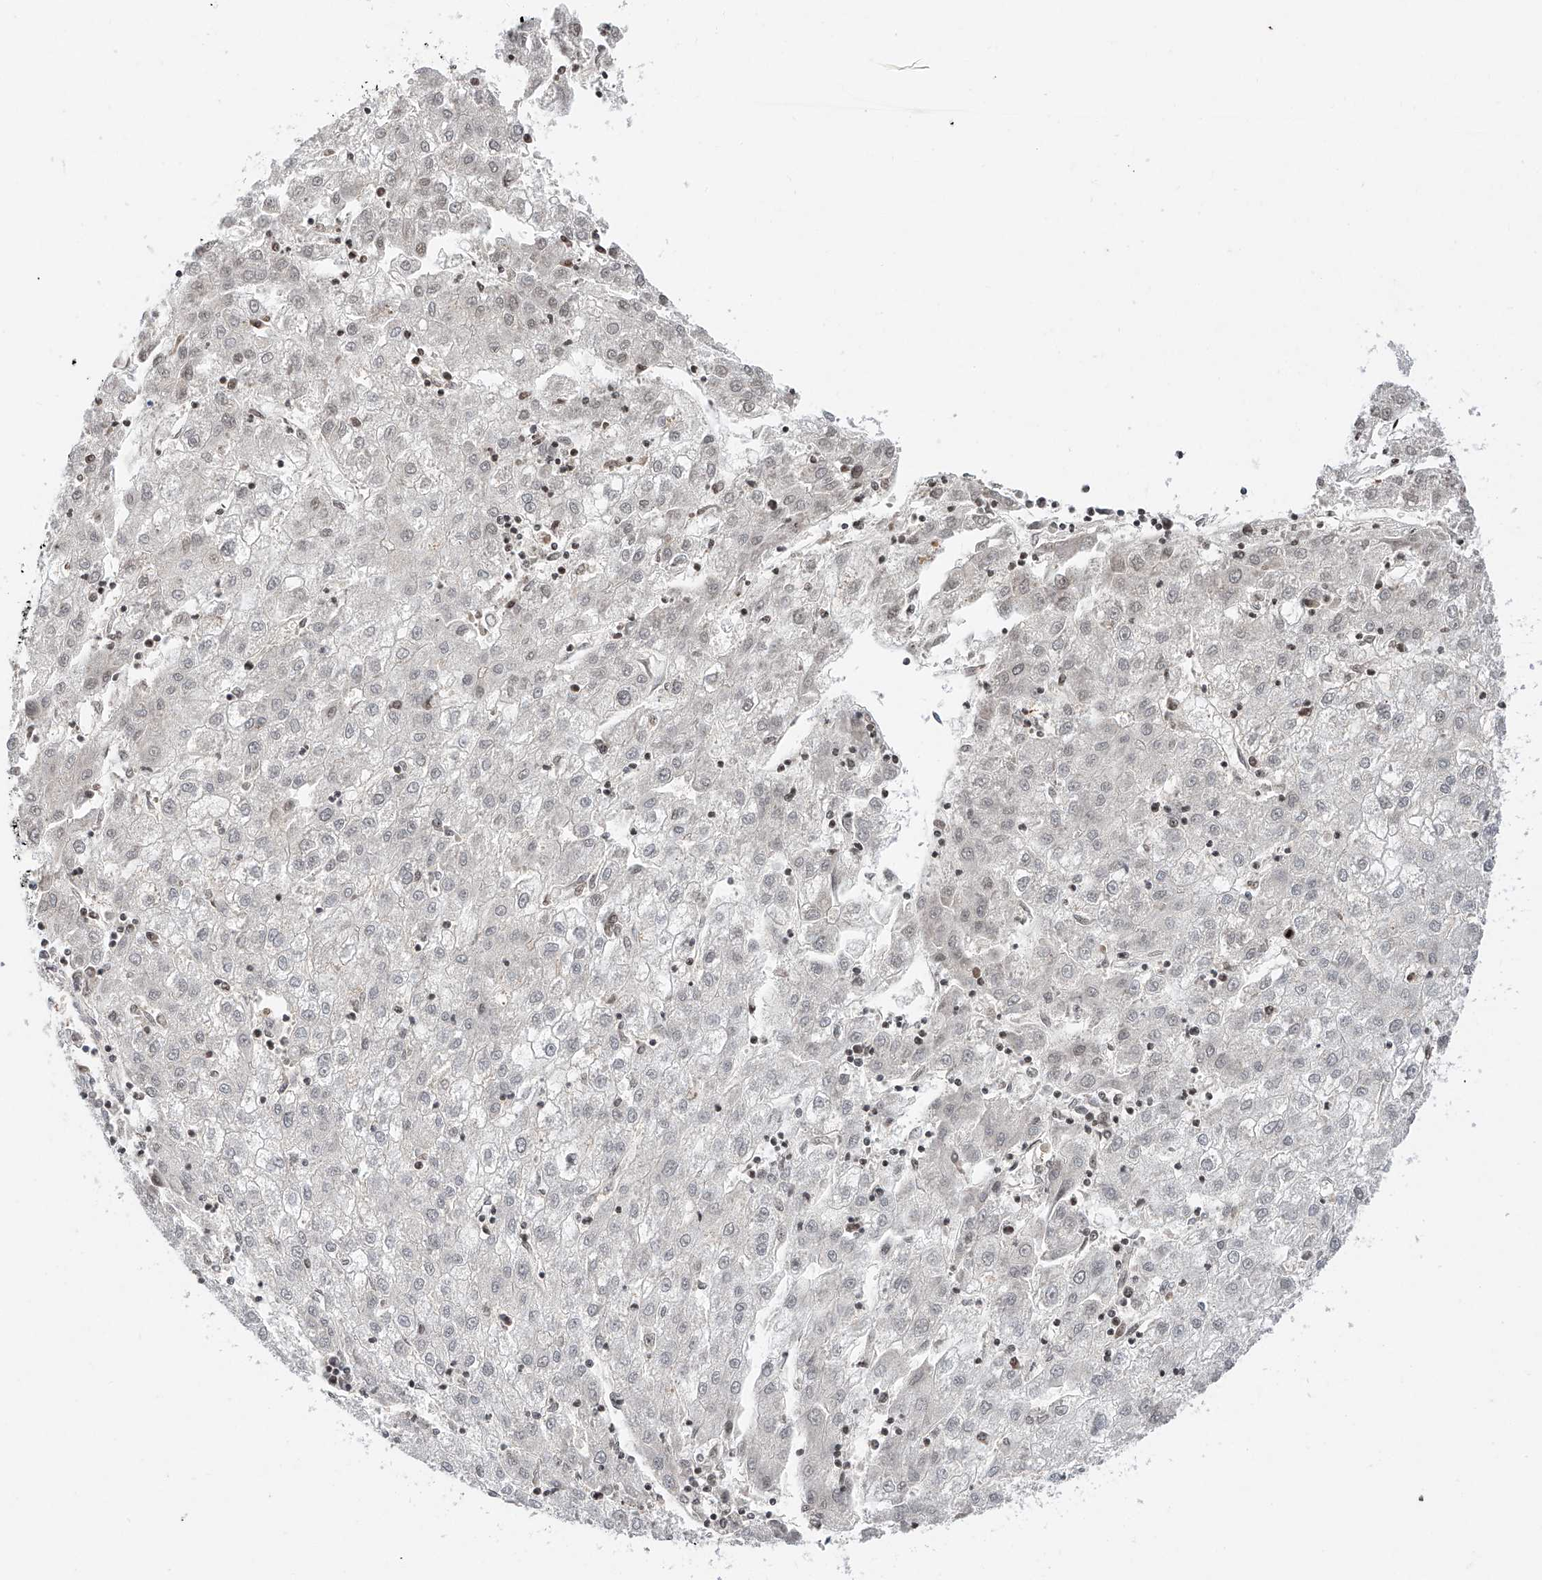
{"staining": {"intensity": "weak", "quantity": "<25%", "location": "nuclear"}, "tissue": "liver cancer", "cell_type": "Tumor cells", "image_type": "cancer", "snomed": [{"axis": "morphology", "description": "Carcinoma, Hepatocellular, NOS"}, {"axis": "topography", "description": "Liver"}], "caption": "This is an immunohistochemistry histopathology image of liver hepatocellular carcinoma. There is no positivity in tumor cells.", "gene": "FUCA2", "patient": {"sex": "male", "age": 72}}